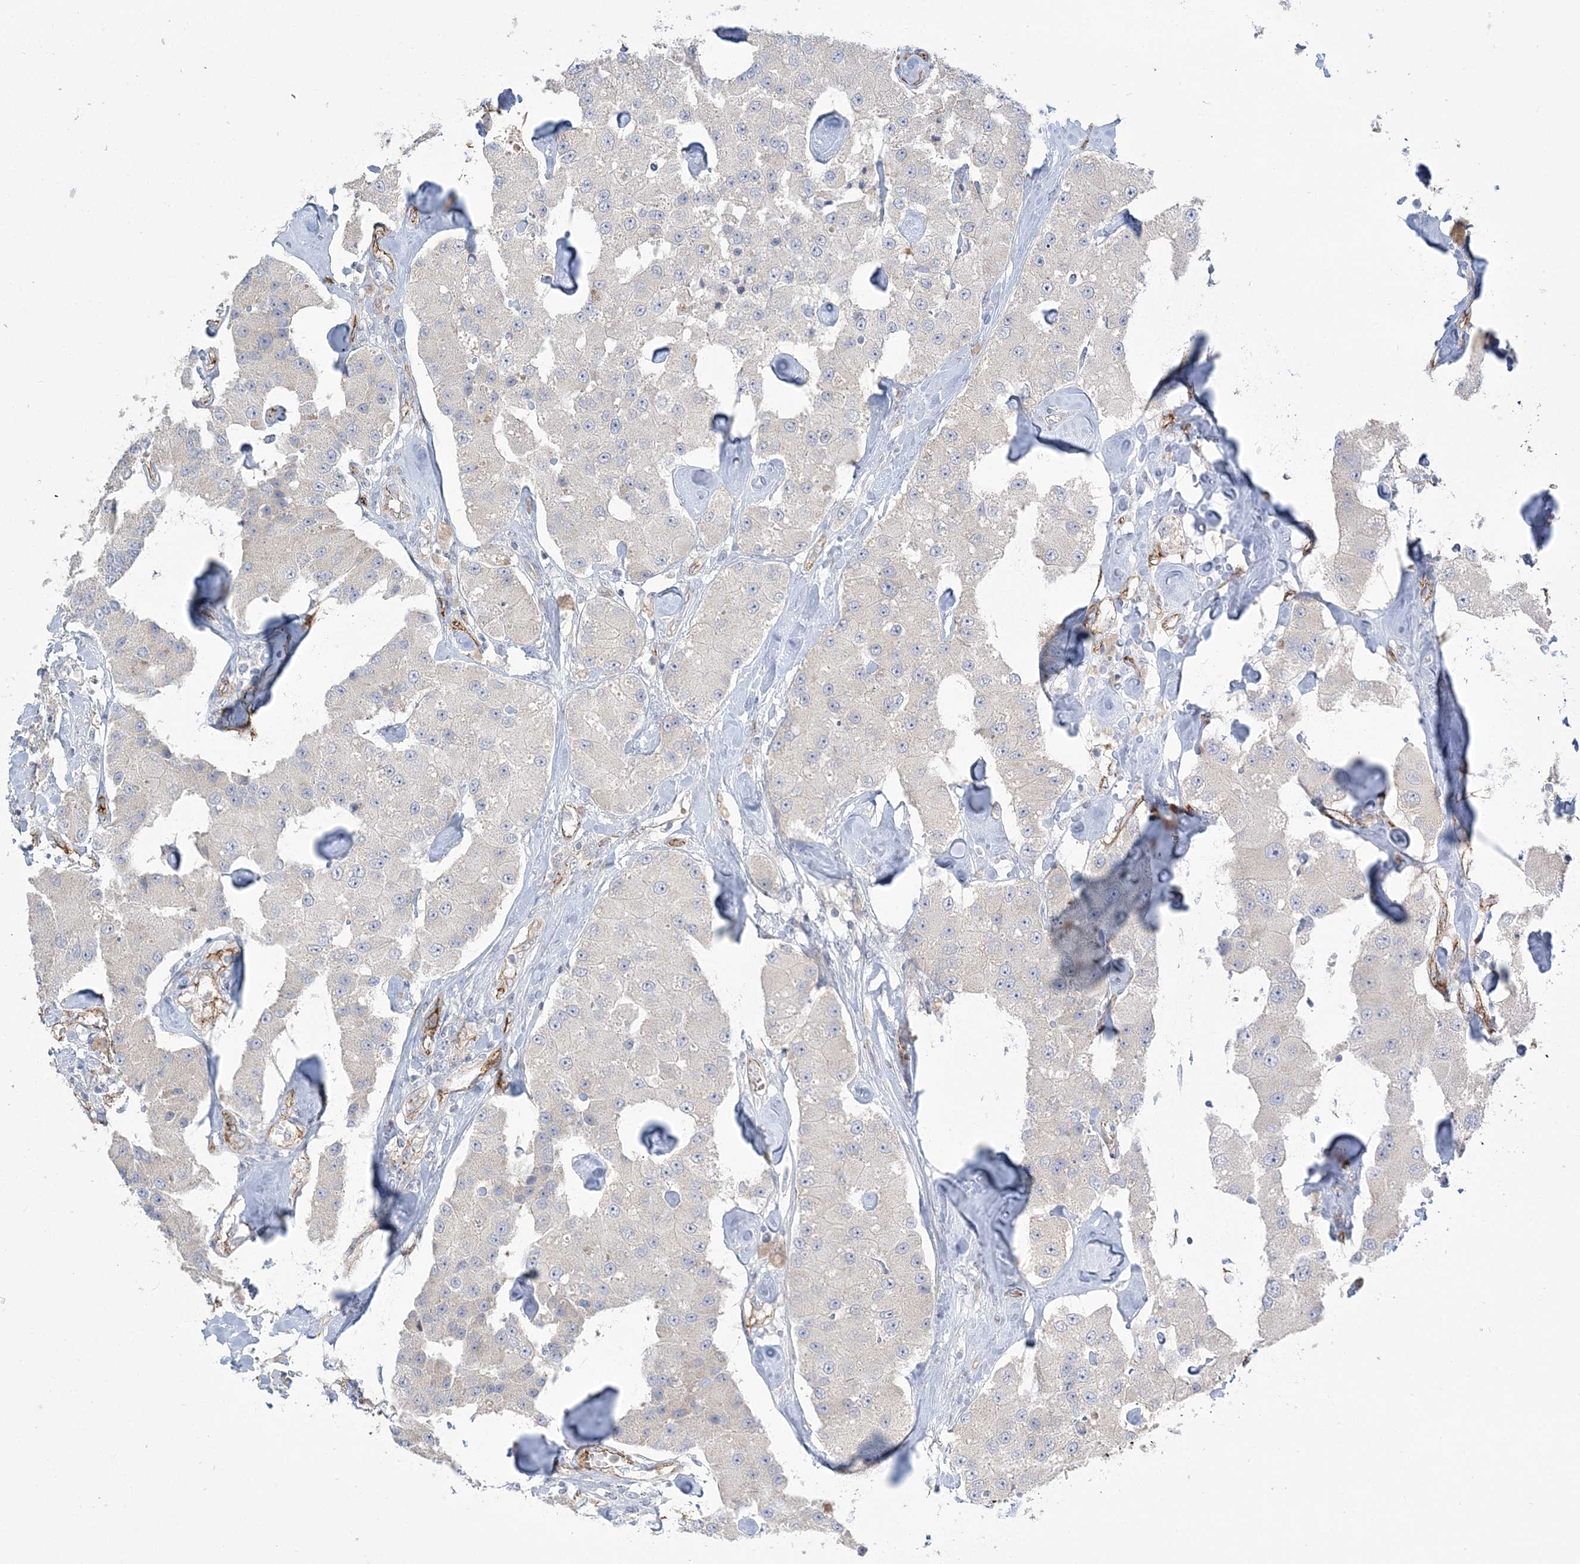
{"staining": {"intensity": "negative", "quantity": "none", "location": "none"}, "tissue": "carcinoid", "cell_type": "Tumor cells", "image_type": "cancer", "snomed": [{"axis": "morphology", "description": "Carcinoid, malignant, NOS"}, {"axis": "topography", "description": "Pancreas"}], "caption": "Immunohistochemistry (IHC) image of neoplastic tissue: carcinoid (malignant) stained with DAB (3,3'-diaminobenzidine) reveals no significant protein expression in tumor cells. (Brightfield microscopy of DAB immunohistochemistry (IHC) at high magnification).", "gene": "FARSB", "patient": {"sex": "male", "age": 41}}